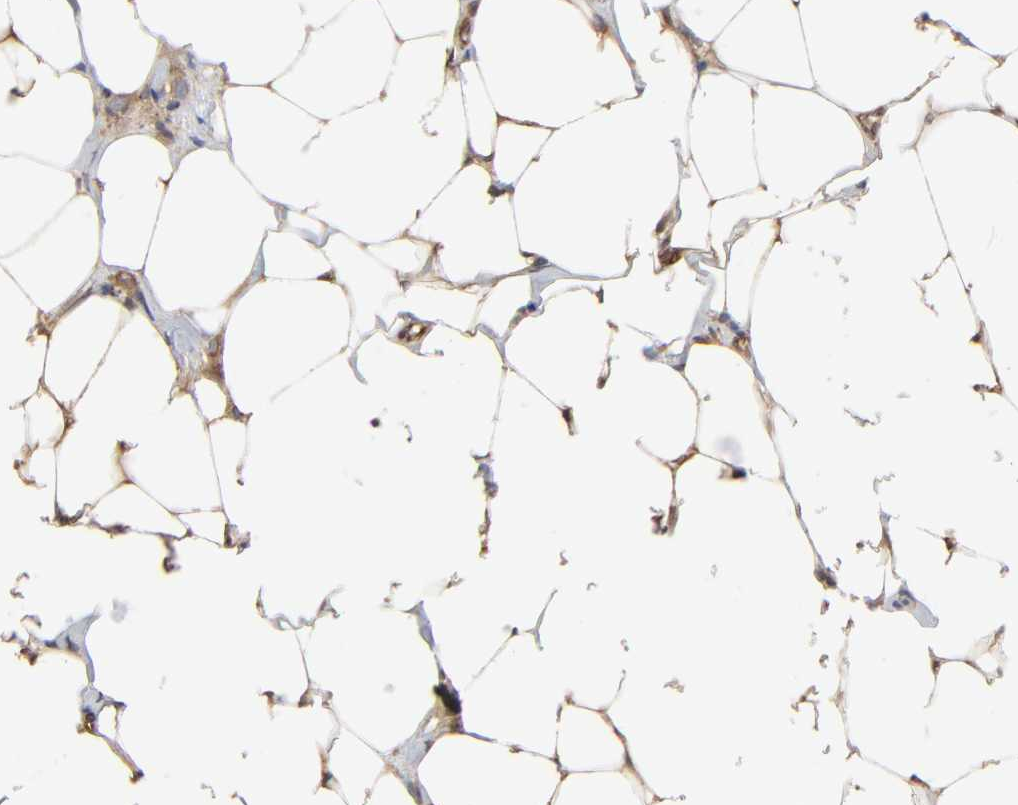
{"staining": {"intensity": "weak", "quantity": ">75%", "location": "cytoplasmic/membranous"}, "tissue": "breast cancer", "cell_type": "Tumor cells", "image_type": "cancer", "snomed": [{"axis": "morphology", "description": "Lobular carcinoma"}, {"axis": "topography", "description": "Breast"}], "caption": "The histopathology image displays staining of breast cancer, revealing weak cytoplasmic/membranous protein expression (brown color) within tumor cells.", "gene": "NDRG2", "patient": {"sex": "female", "age": 55}}